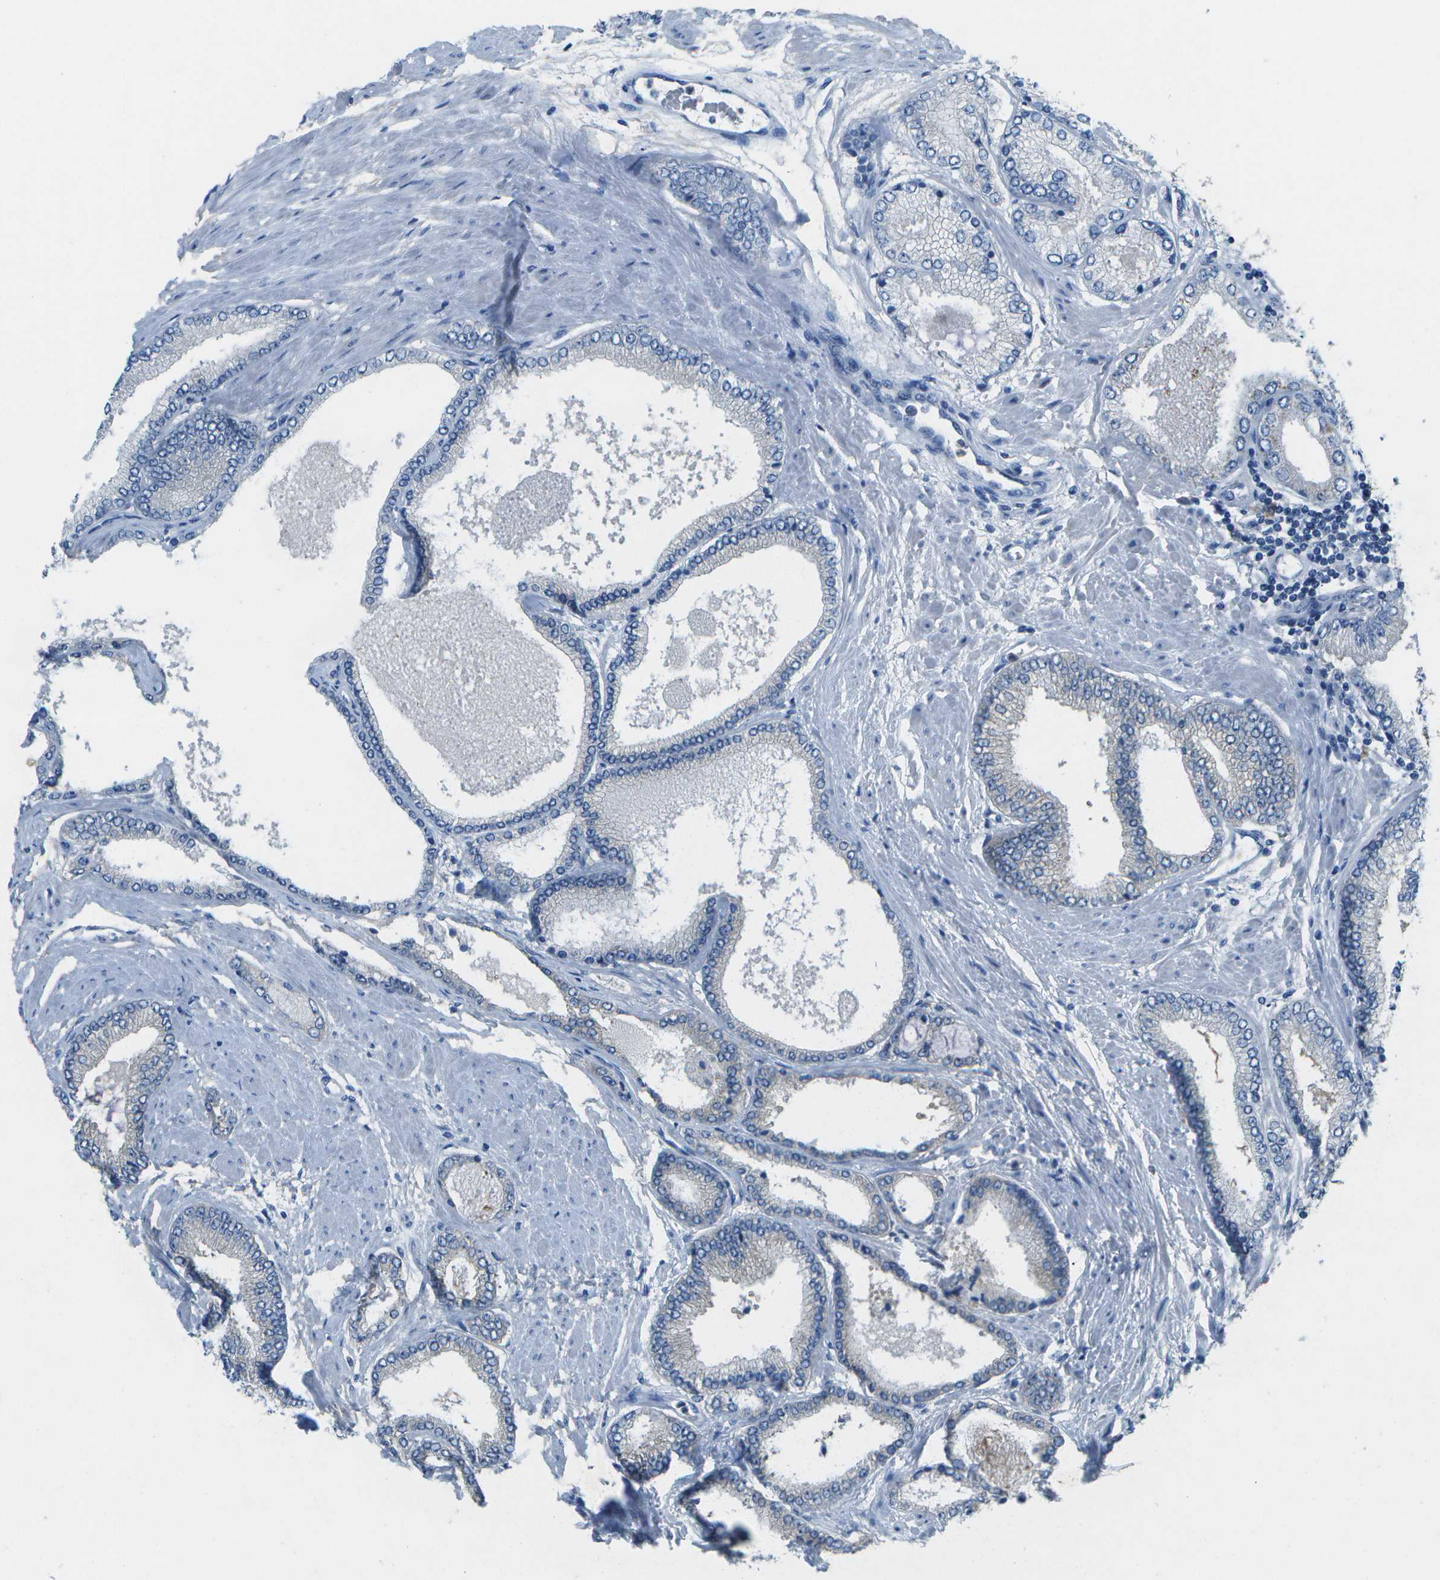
{"staining": {"intensity": "negative", "quantity": "none", "location": "none"}, "tissue": "prostate cancer", "cell_type": "Tumor cells", "image_type": "cancer", "snomed": [{"axis": "morphology", "description": "Adenocarcinoma, High grade"}, {"axis": "topography", "description": "Prostate"}], "caption": "Histopathology image shows no protein expression in tumor cells of prostate cancer (adenocarcinoma (high-grade)) tissue.", "gene": "WNK2", "patient": {"sex": "male", "age": 61}}